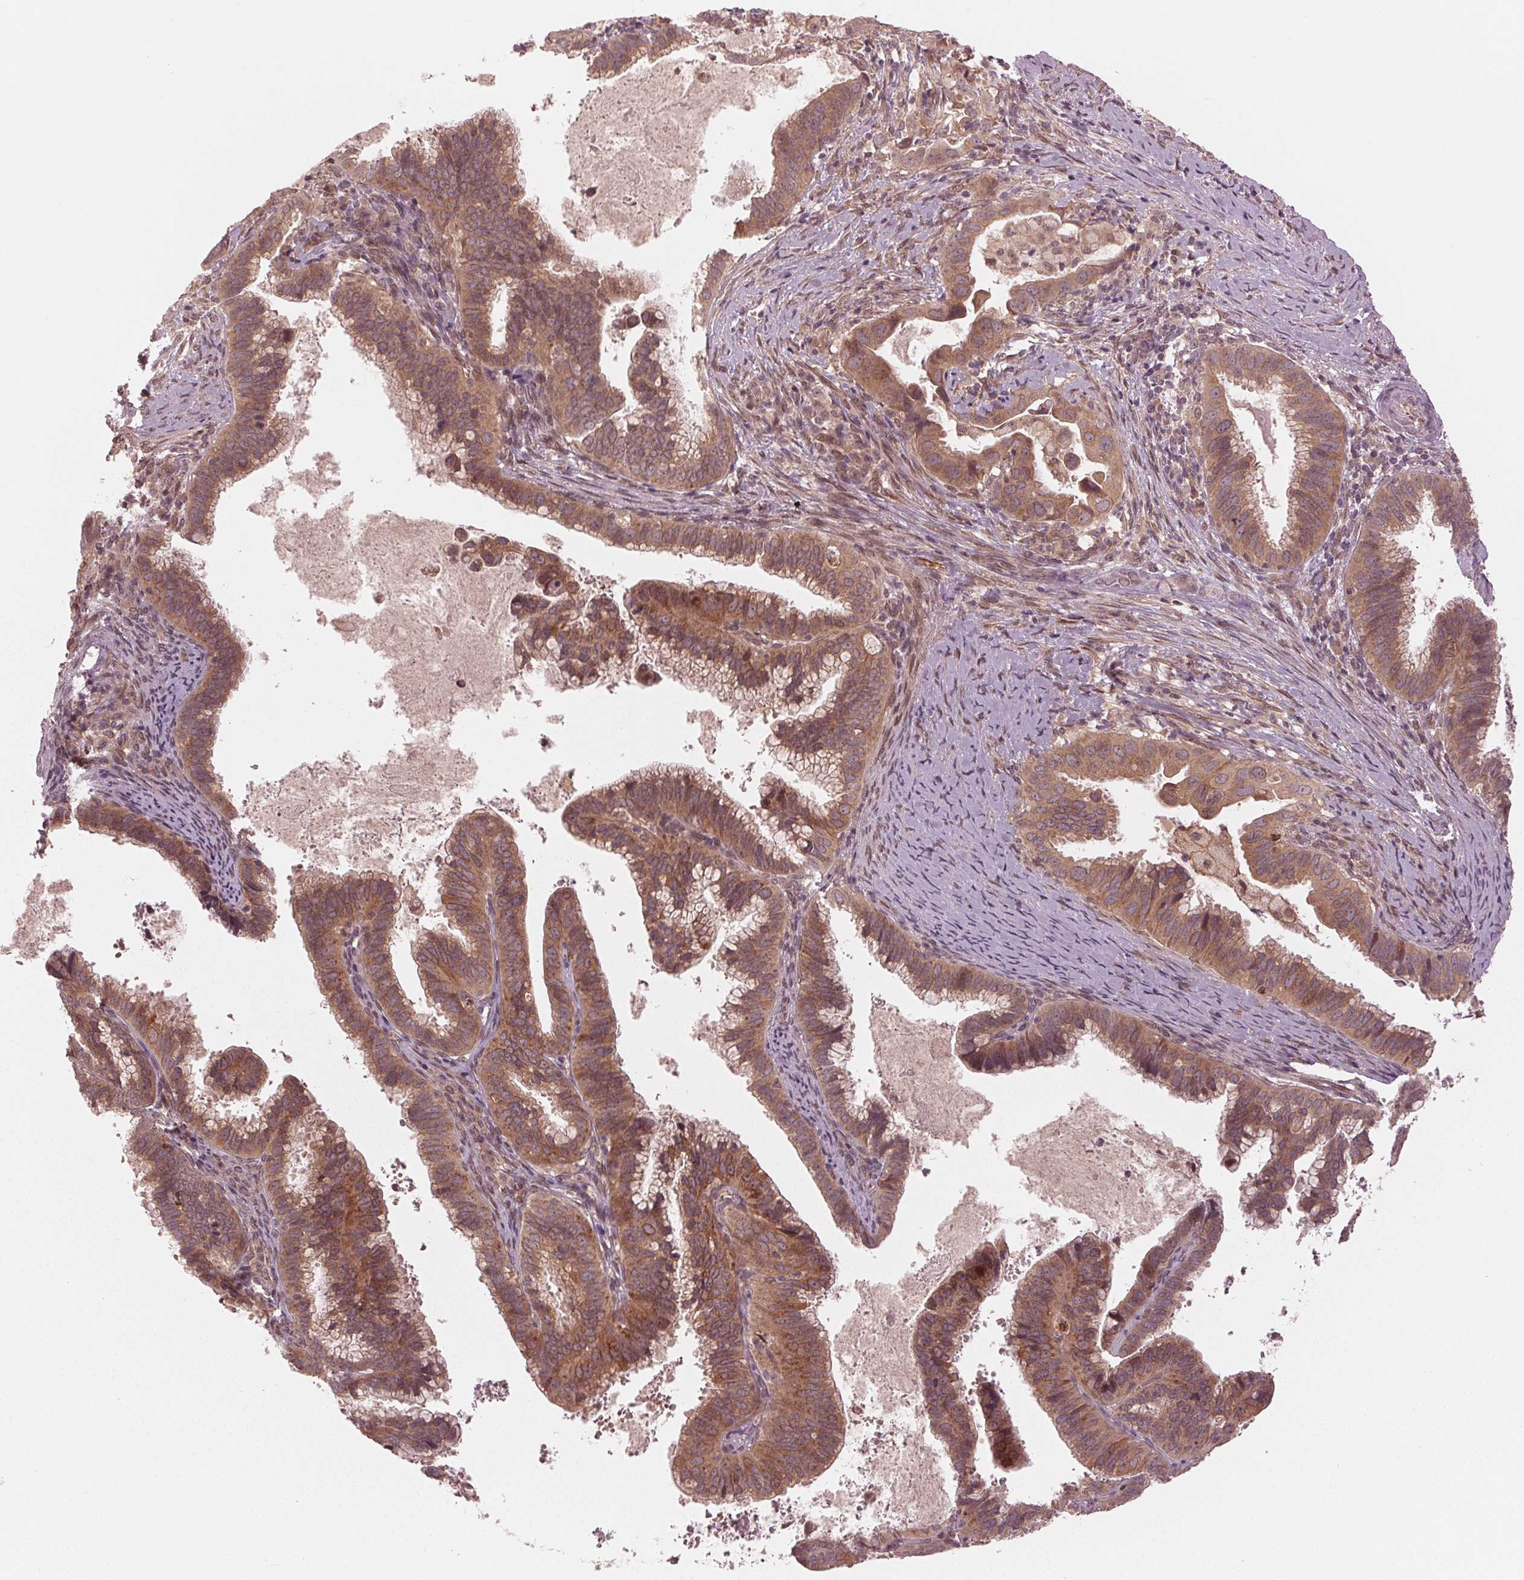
{"staining": {"intensity": "moderate", "quantity": ">75%", "location": "cytoplasmic/membranous"}, "tissue": "cervical cancer", "cell_type": "Tumor cells", "image_type": "cancer", "snomed": [{"axis": "morphology", "description": "Adenocarcinoma, NOS"}, {"axis": "topography", "description": "Cervix"}], "caption": "Approximately >75% of tumor cells in adenocarcinoma (cervical) display moderate cytoplasmic/membranous protein staining as visualized by brown immunohistochemical staining.", "gene": "ZNF471", "patient": {"sex": "female", "age": 61}}